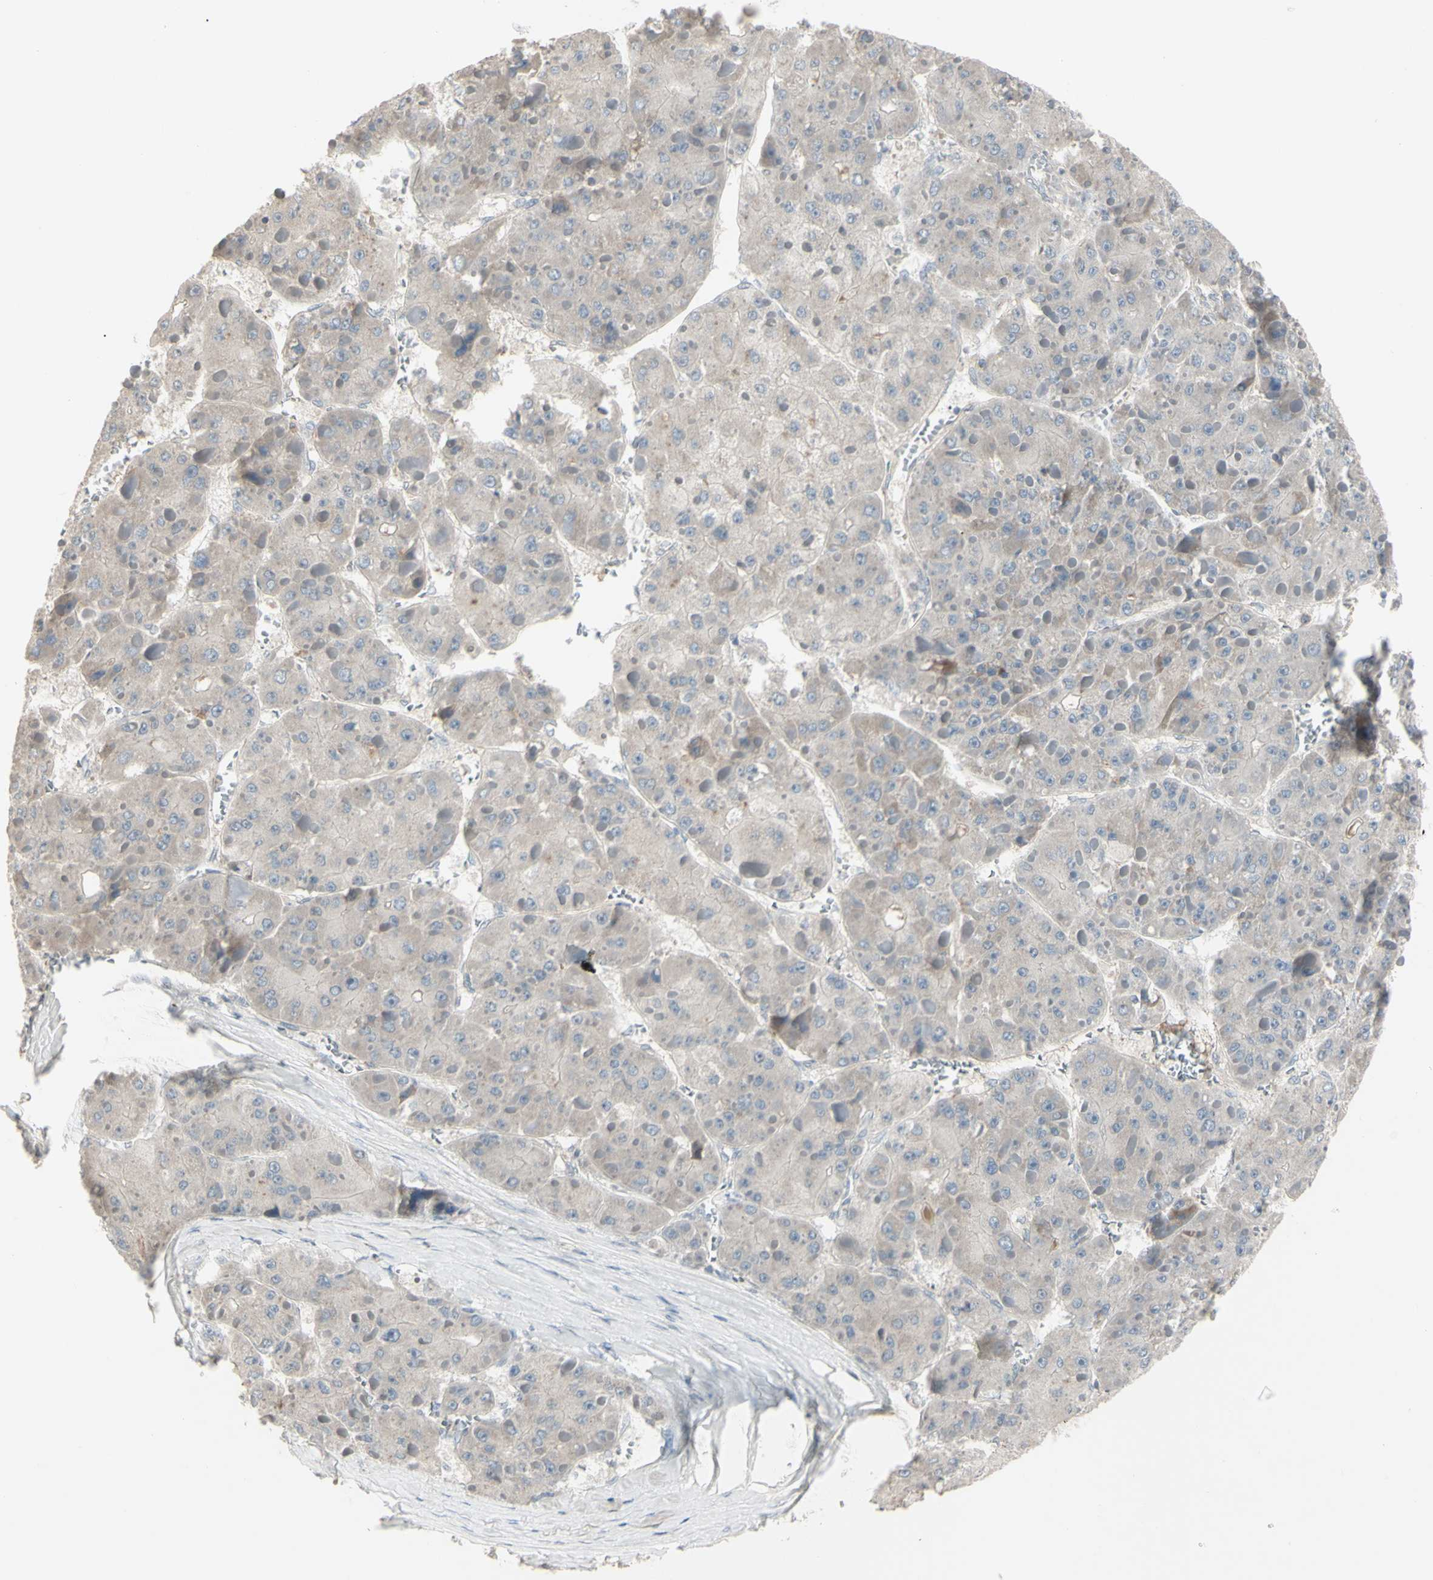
{"staining": {"intensity": "weak", "quantity": ">75%", "location": "cytoplasmic/membranous"}, "tissue": "liver cancer", "cell_type": "Tumor cells", "image_type": "cancer", "snomed": [{"axis": "morphology", "description": "Carcinoma, Hepatocellular, NOS"}, {"axis": "topography", "description": "Liver"}], "caption": "Liver cancer (hepatocellular carcinoma) stained for a protein (brown) displays weak cytoplasmic/membranous positive expression in approximately >75% of tumor cells.", "gene": "PIAS4", "patient": {"sex": "female", "age": 73}}